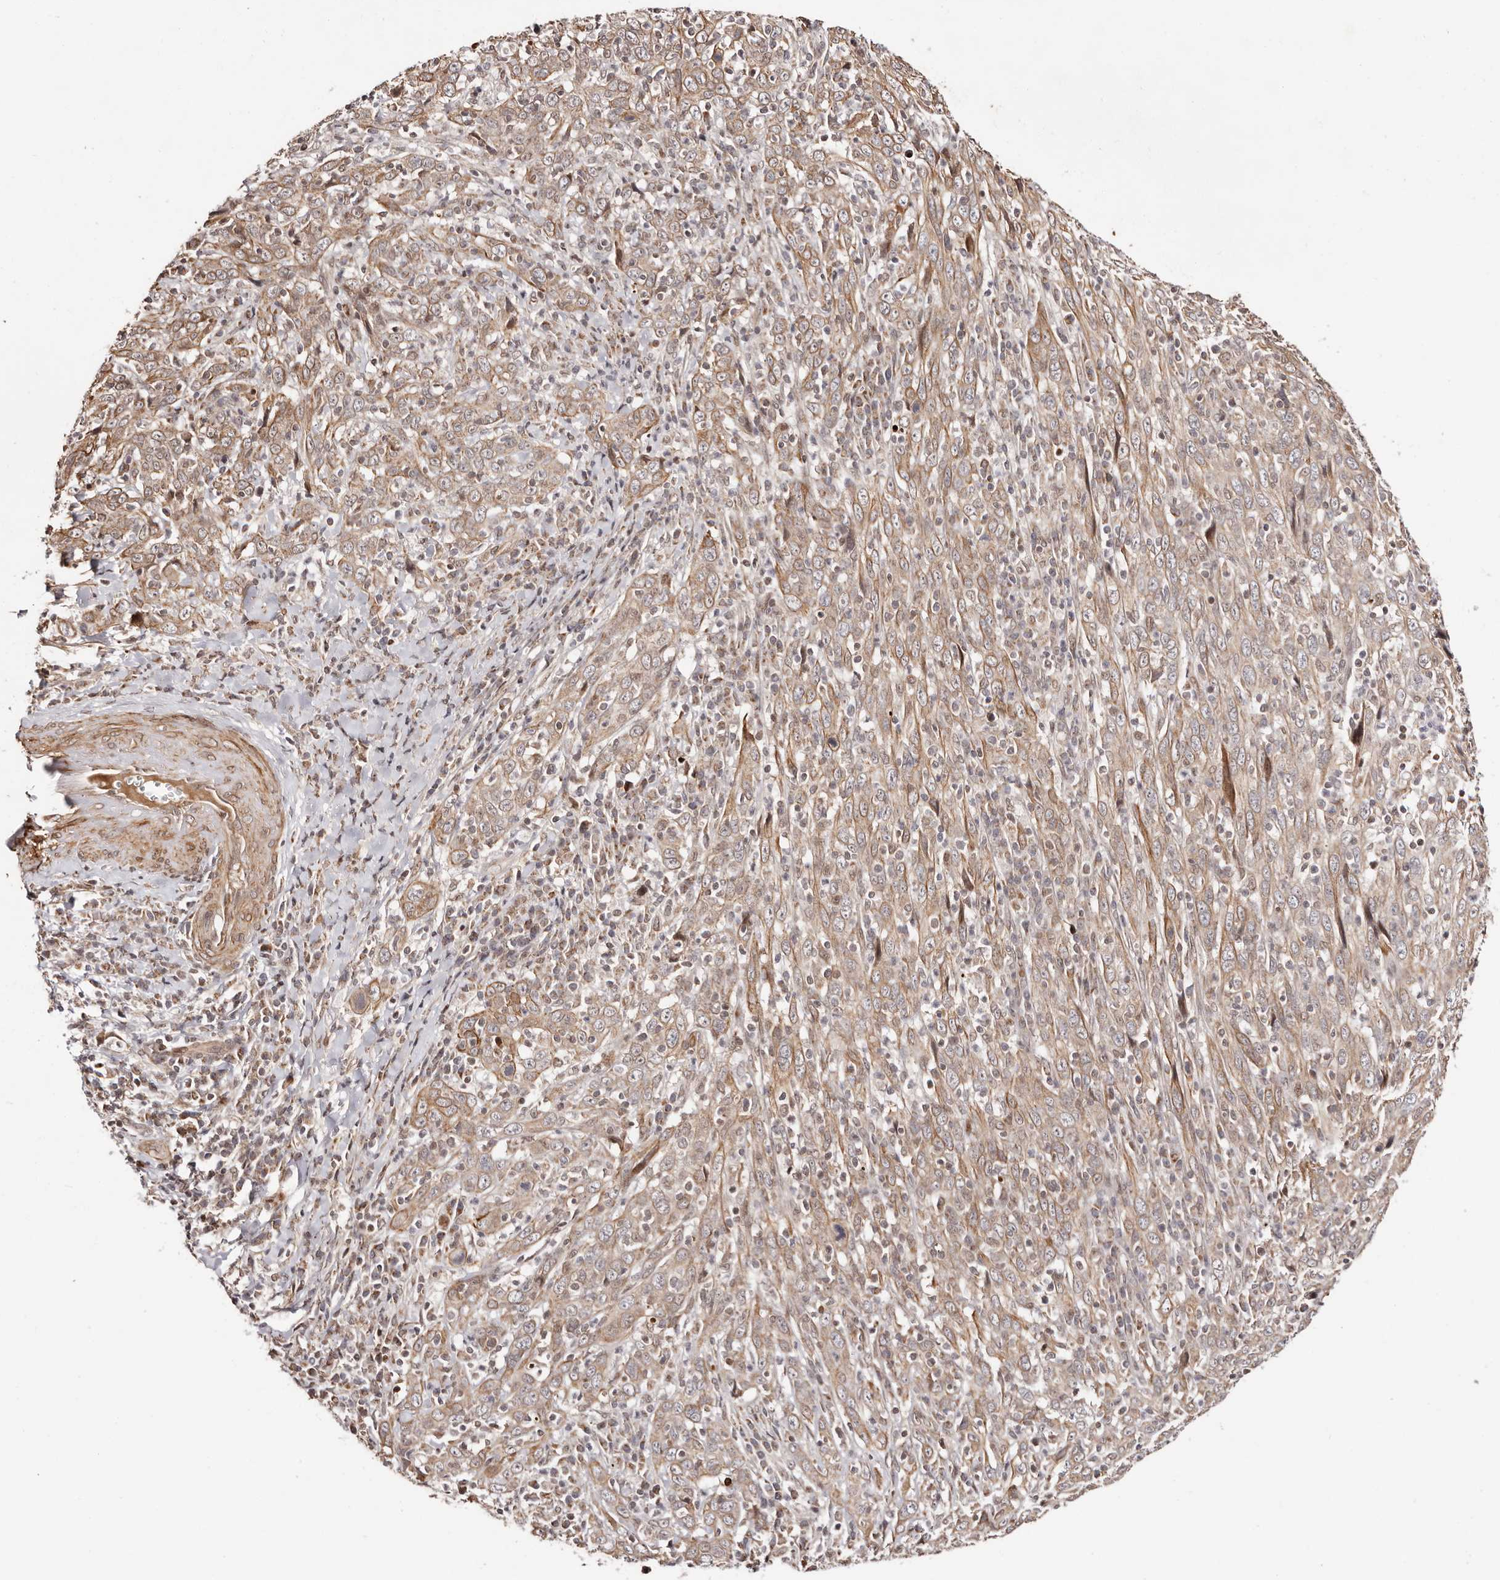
{"staining": {"intensity": "weak", "quantity": ">75%", "location": "cytoplasmic/membranous"}, "tissue": "cervical cancer", "cell_type": "Tumor cells", "image_type": "cancer", "snomed": [{"axis": "morphology", "description": "Squamous cell carcinoma, NOS"}, {"axis": "topography", "description": "Cervix"}], "caption": "A histopathology image of human cervical squamous cell carcinoma stained for a protein demonstrates weak cytoplasmic/membranous brown staining in tumor cells.", "gene": "HIVEP3", "patient": {"sex": "female", "age": 46}}